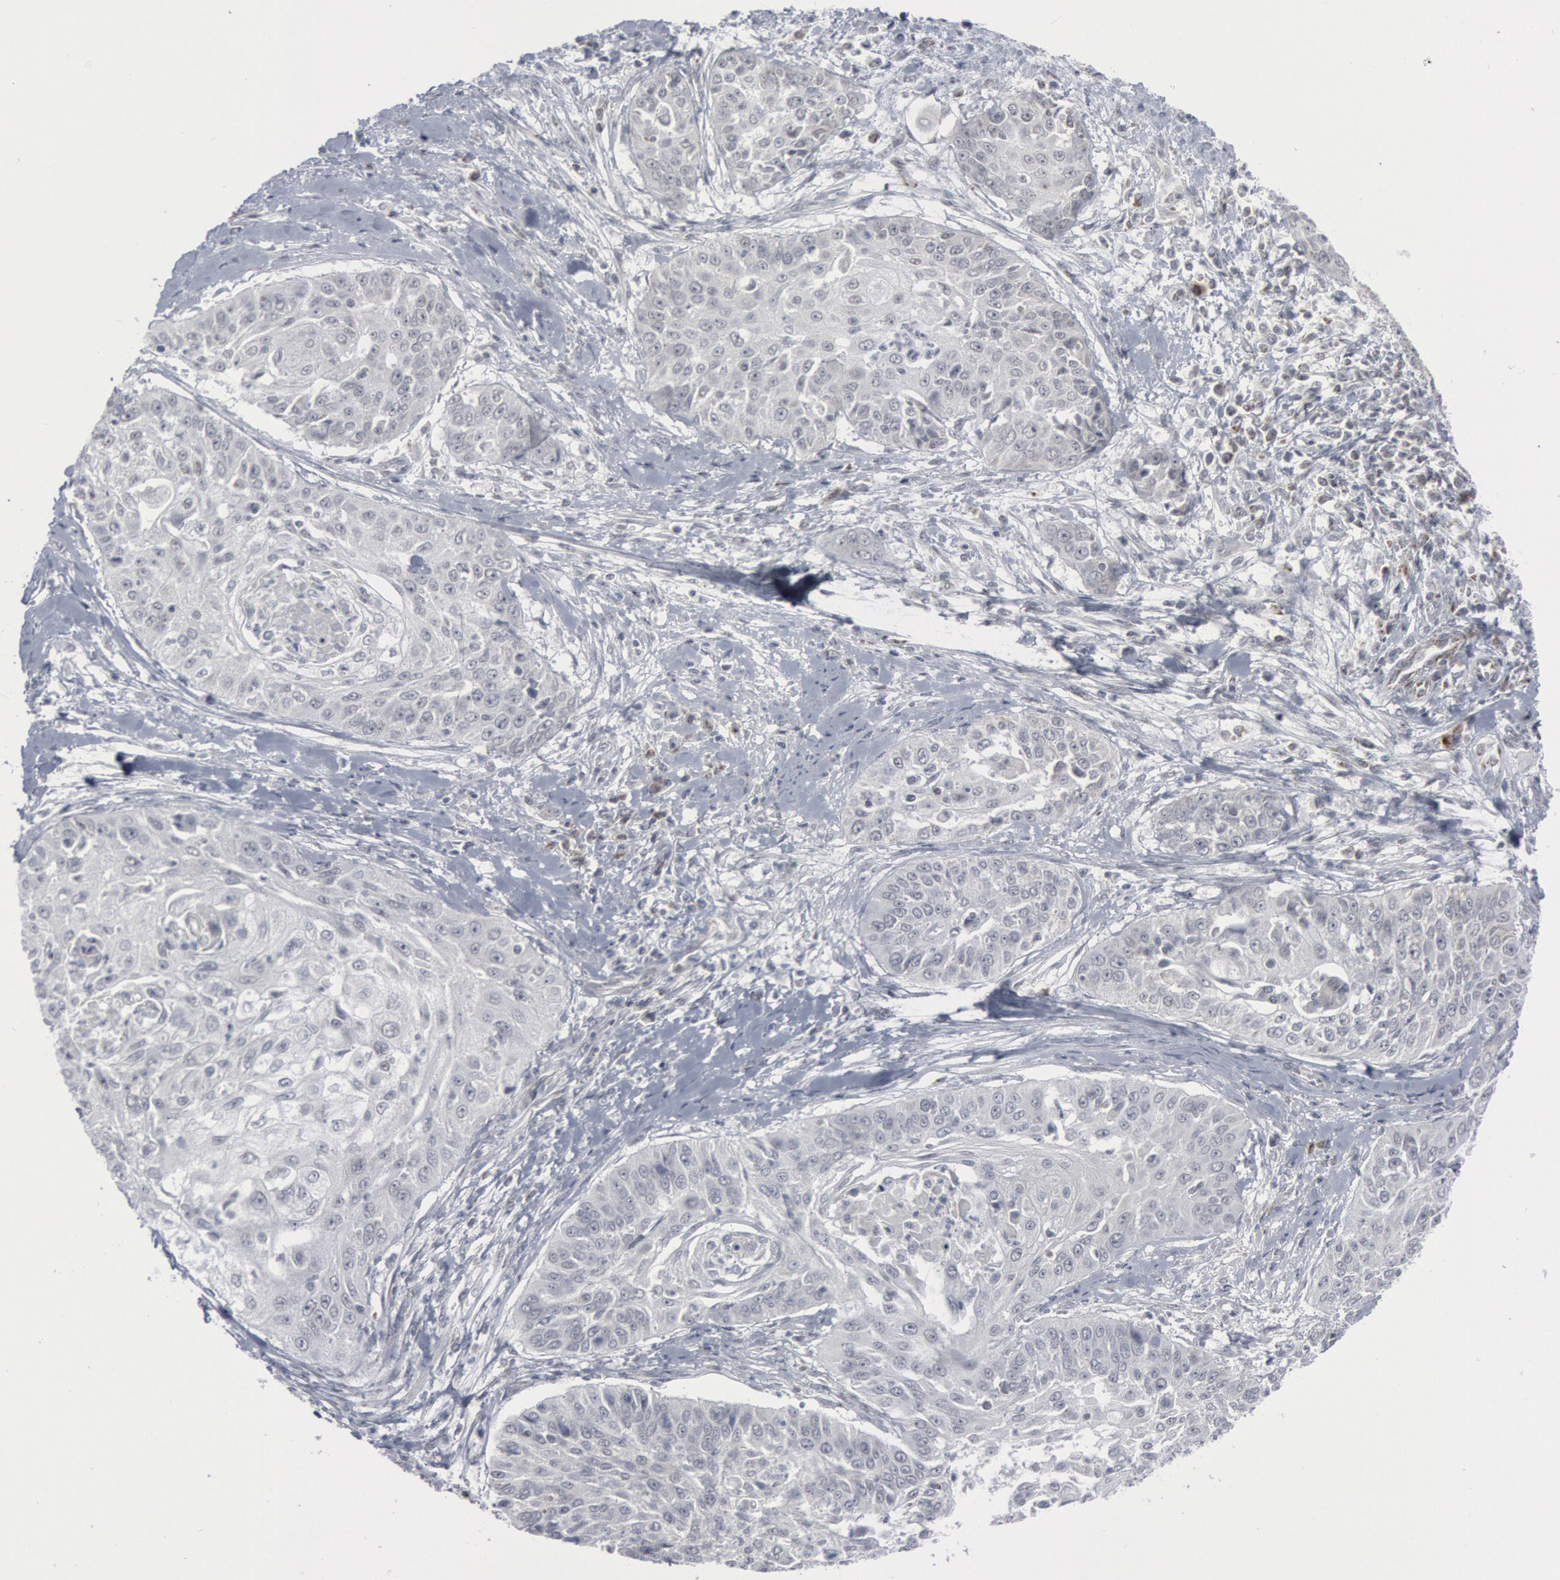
{"staining": {"intensity": "negative", "quantity": "none", "location": "none"}, "tissue": "cervical cancer", "cell_type": "Tumor cells", "image_type": "cancer", "snomed": [{"axis": "morphology", "description": "Squamous cell carcinoma, NOS"}, {"axis": "topography", "description": "Cervix"}], "caption": "Tumor cells show no significant protein staining in cervical cancer.", "gene": "CASP9", "patient": {"sex": "female", "age": 64}}